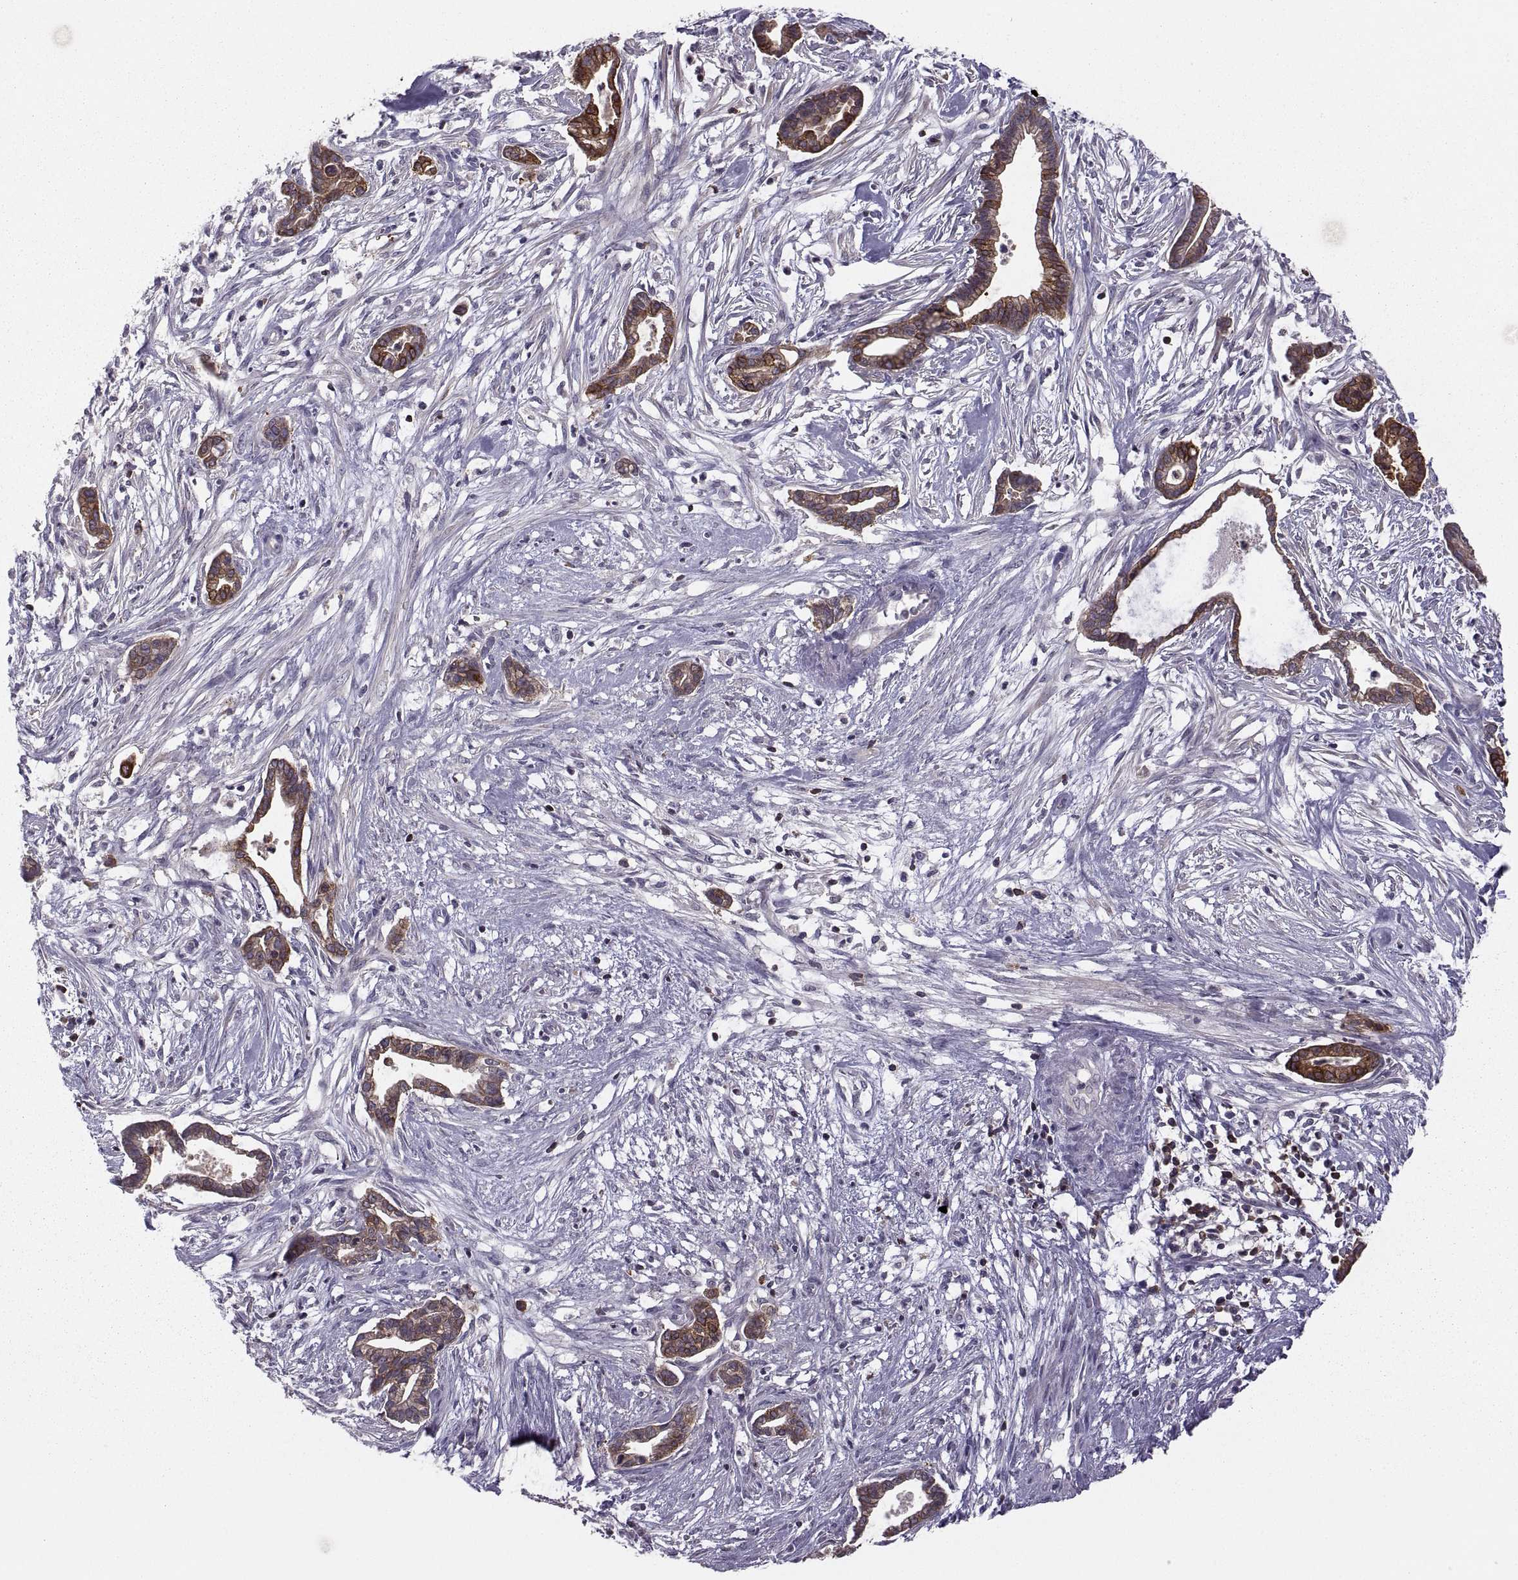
{"staining": {"intensity": "strong", "quantity": "<25%", "location": "cytoplasmic/membranous"}, "tissue": "cervical cancer", "cell_type": "Tumor cells", "image_type": "cancer", "snomed": [{"axis": "morphology", "description": "Adenocarcinoma, NOS"}, {"axis": "topography", "description": "Cervix"}], "caption": "Strong cytoplasmic/membranous protein expression is appreciated in approximately <25% of tumor cells in cervical adenocarcinoma. The protein of interest is shown in brown color, while the nuclei are stained blue.", "gene": "EZR", "patient": {"sex": "female", "age": 62}}